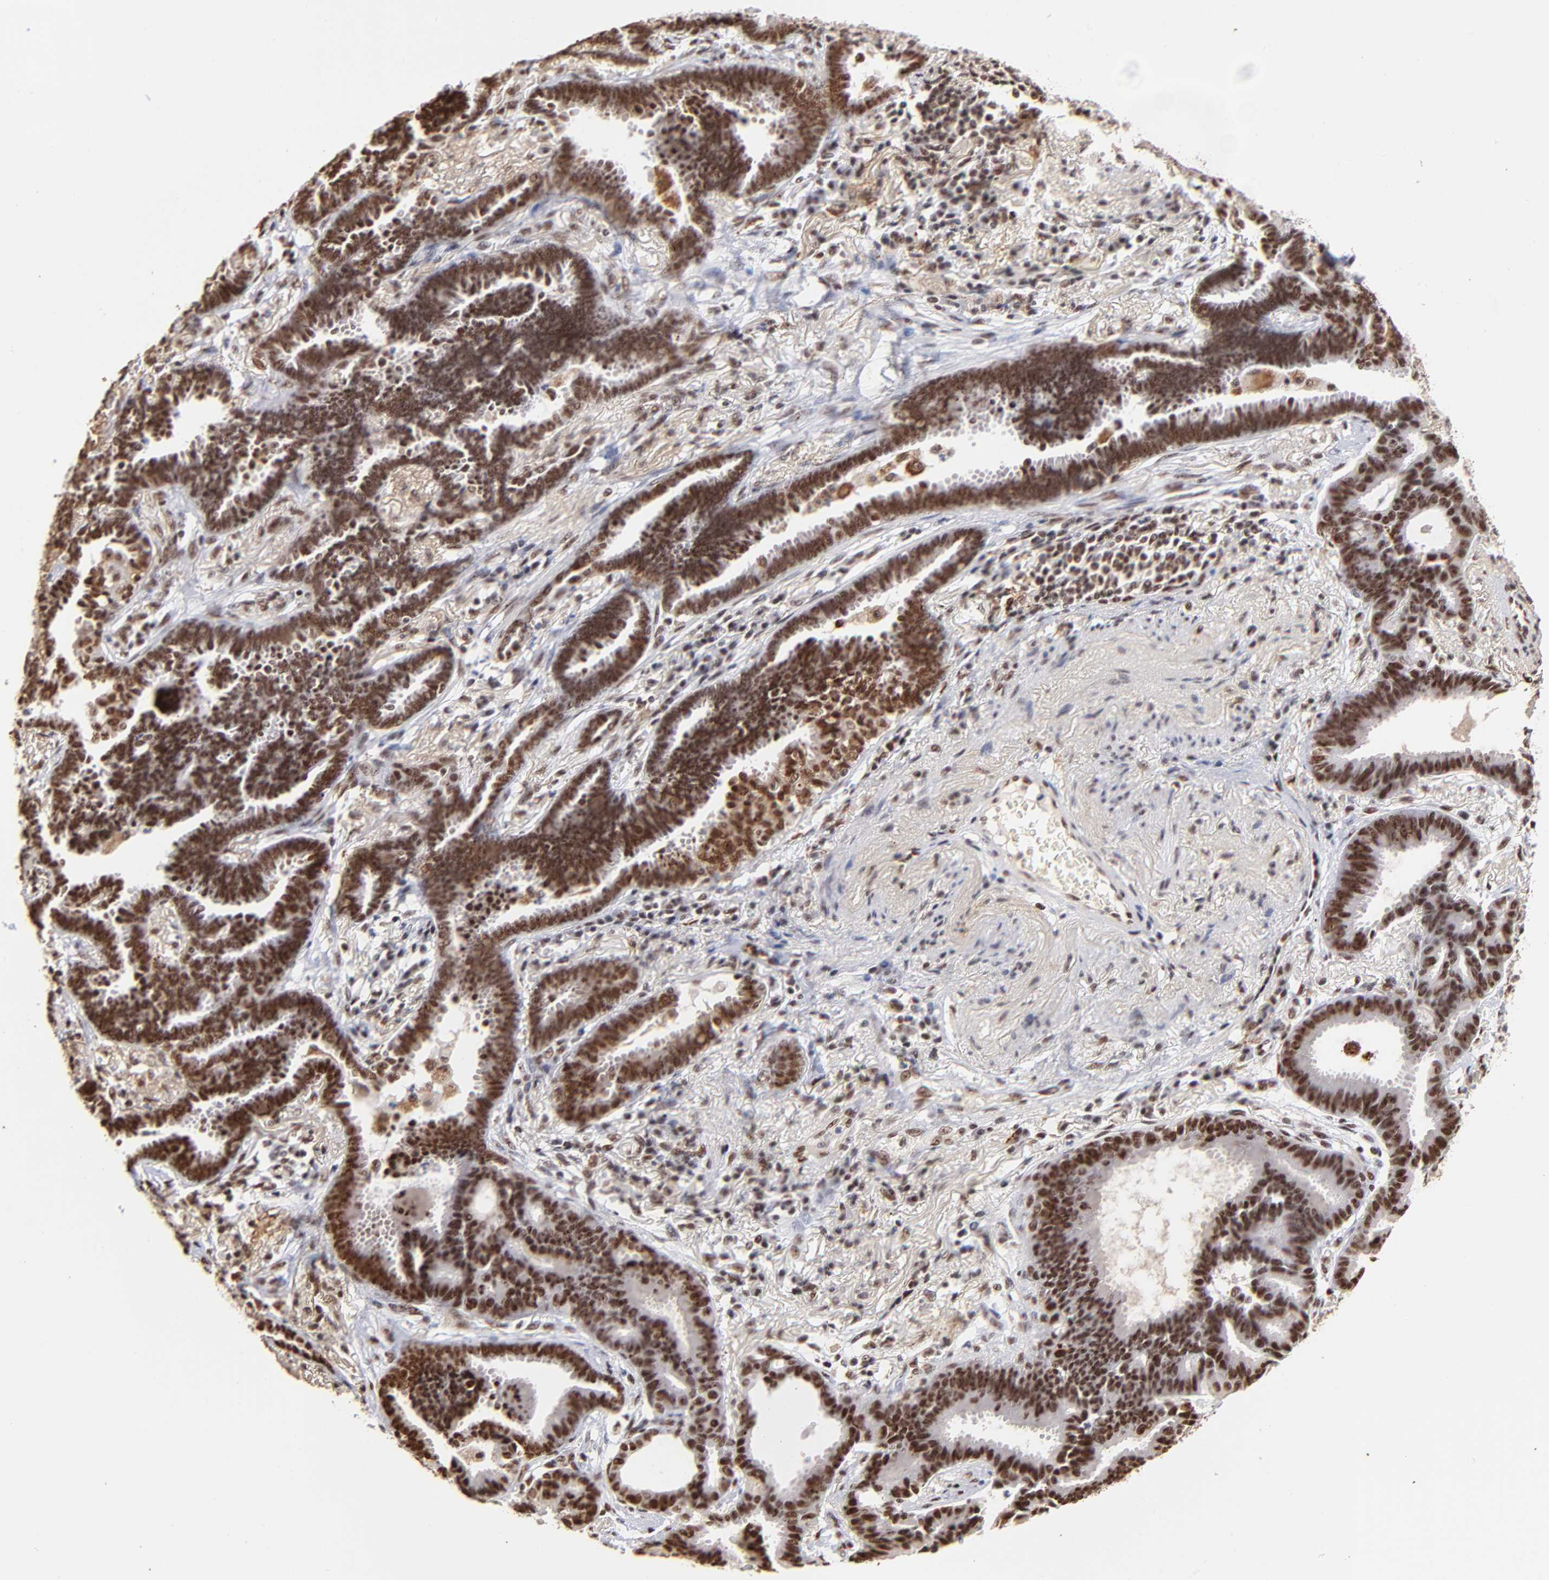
{"staining": {"intensity": "strong", "quantity": ">75%", "location": "nuclear"}, "tissue": "lung cancer", "cell_type": "Tumor cells", "image_type": "cancer", "snomed": [{"axis": "morphology", "description": "Adenocarcinoma, NOS"}, {"axis": "topography", "description": "Lung"}], "caption": "Lung adenocarcinoma stained with a brown dye shows strong nuclear positive expression in about >75% of tumor cells.", "gene": "ZNF146", "patient": {"sex": "female", "age": 64}}